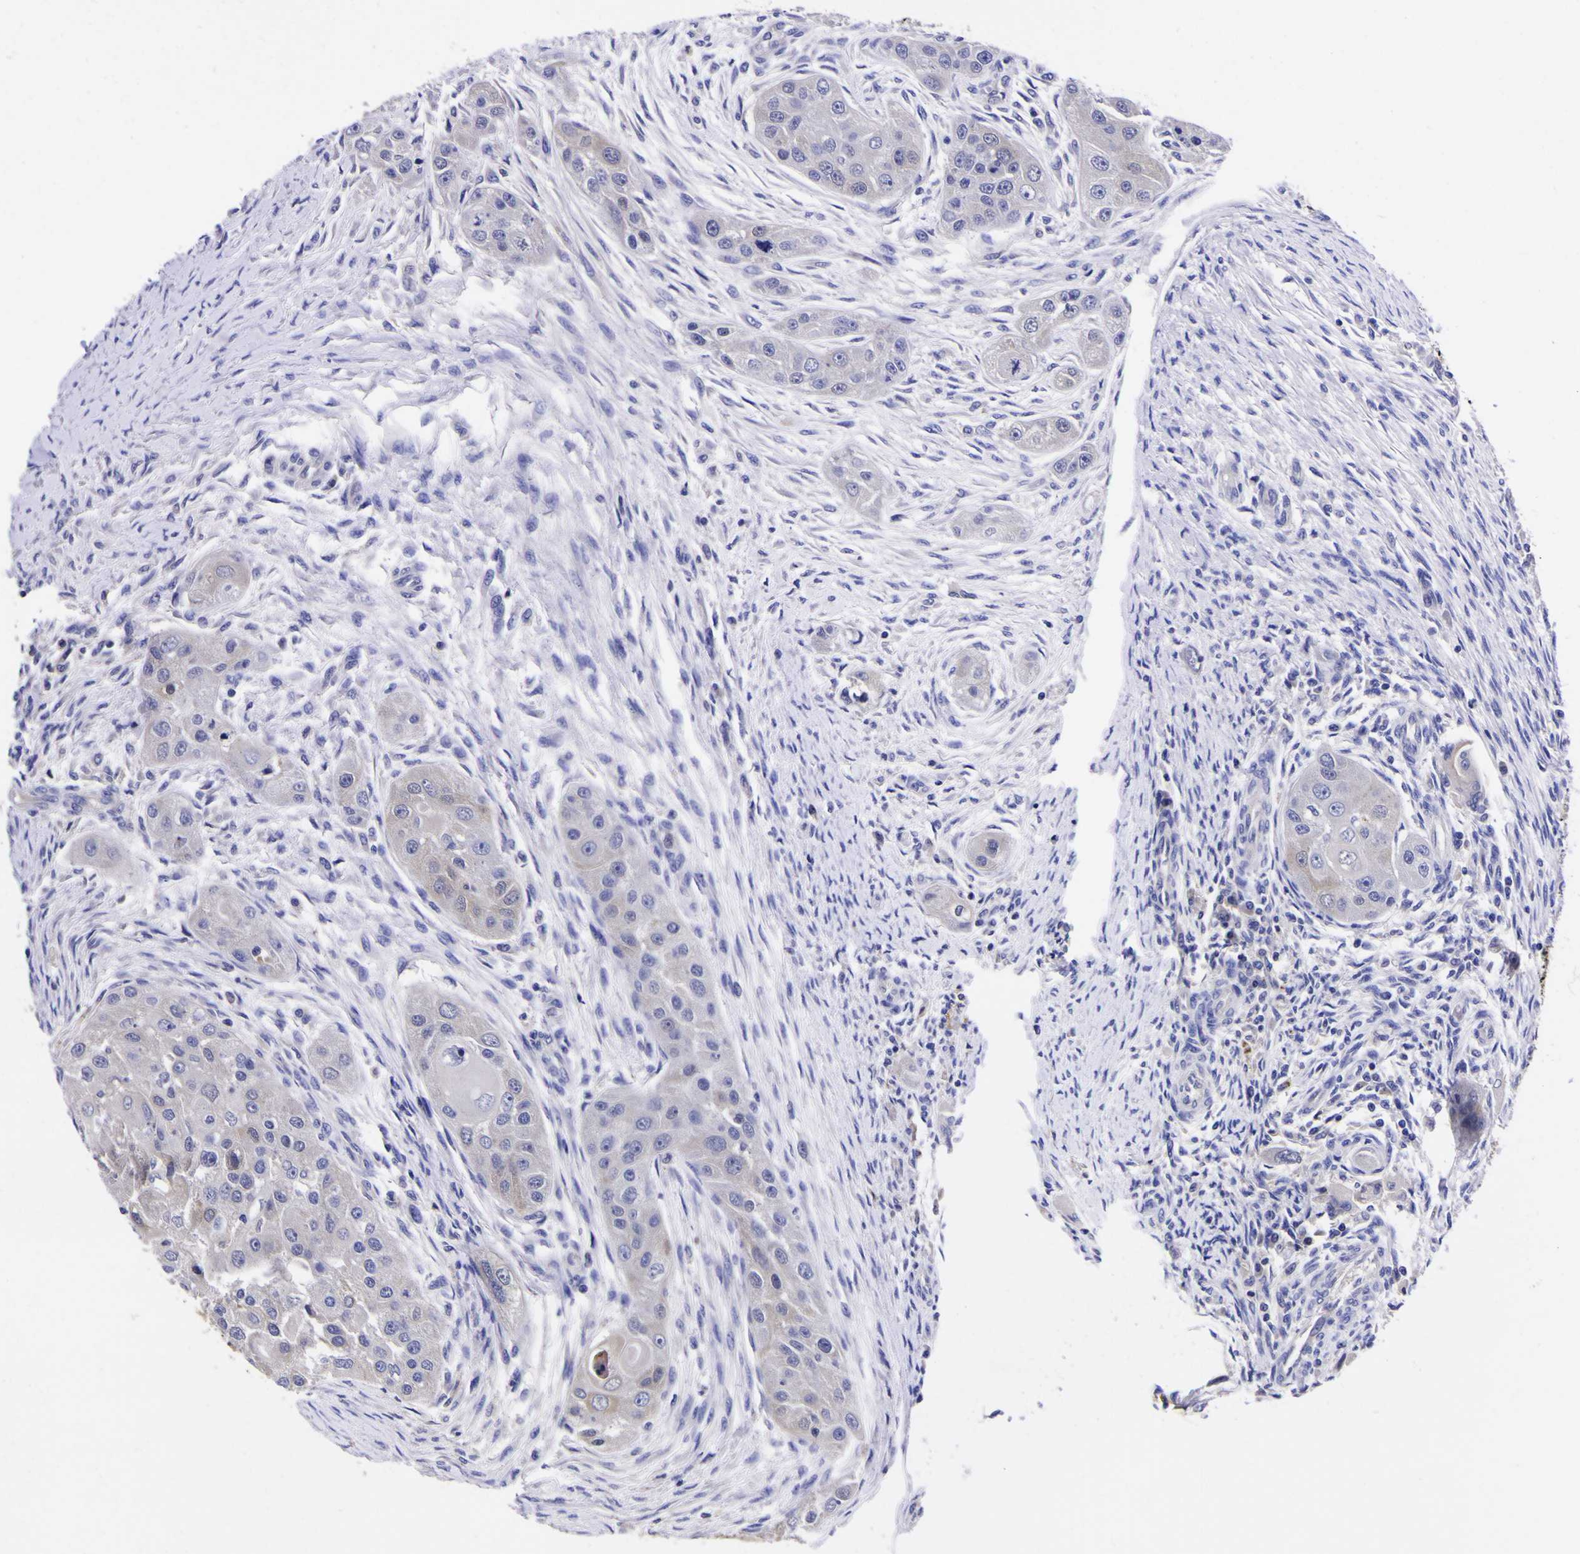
{"staining": {"intensity": "negative", "quantity": "none", "location": "none"}, "tissue": "head and neck cancer", "cell_type": "Tumor cells", "image_type": "cancer", "snomed": [{"axis": "morphology", "description": "Normal tissue, NOS"}, {"axis": "morphology", "description": "Squamous cell carcinoma, NOS"}, {"axis": "topography", "description": "Skeletal muscle"}, {"axis": "topography", "description": "Head-Neck"}], "caption": "Immunohistochemistry (IHC) photomicrograph of neoplastic tissue: human squamous cell carcinoma (head and neck) stained with DAB (3,3'-diaminobenzidine) reveals no significant protein staining in tumor cells.", "gene": "MAPK14", "patient": {"sex": "male", "age": 51}}